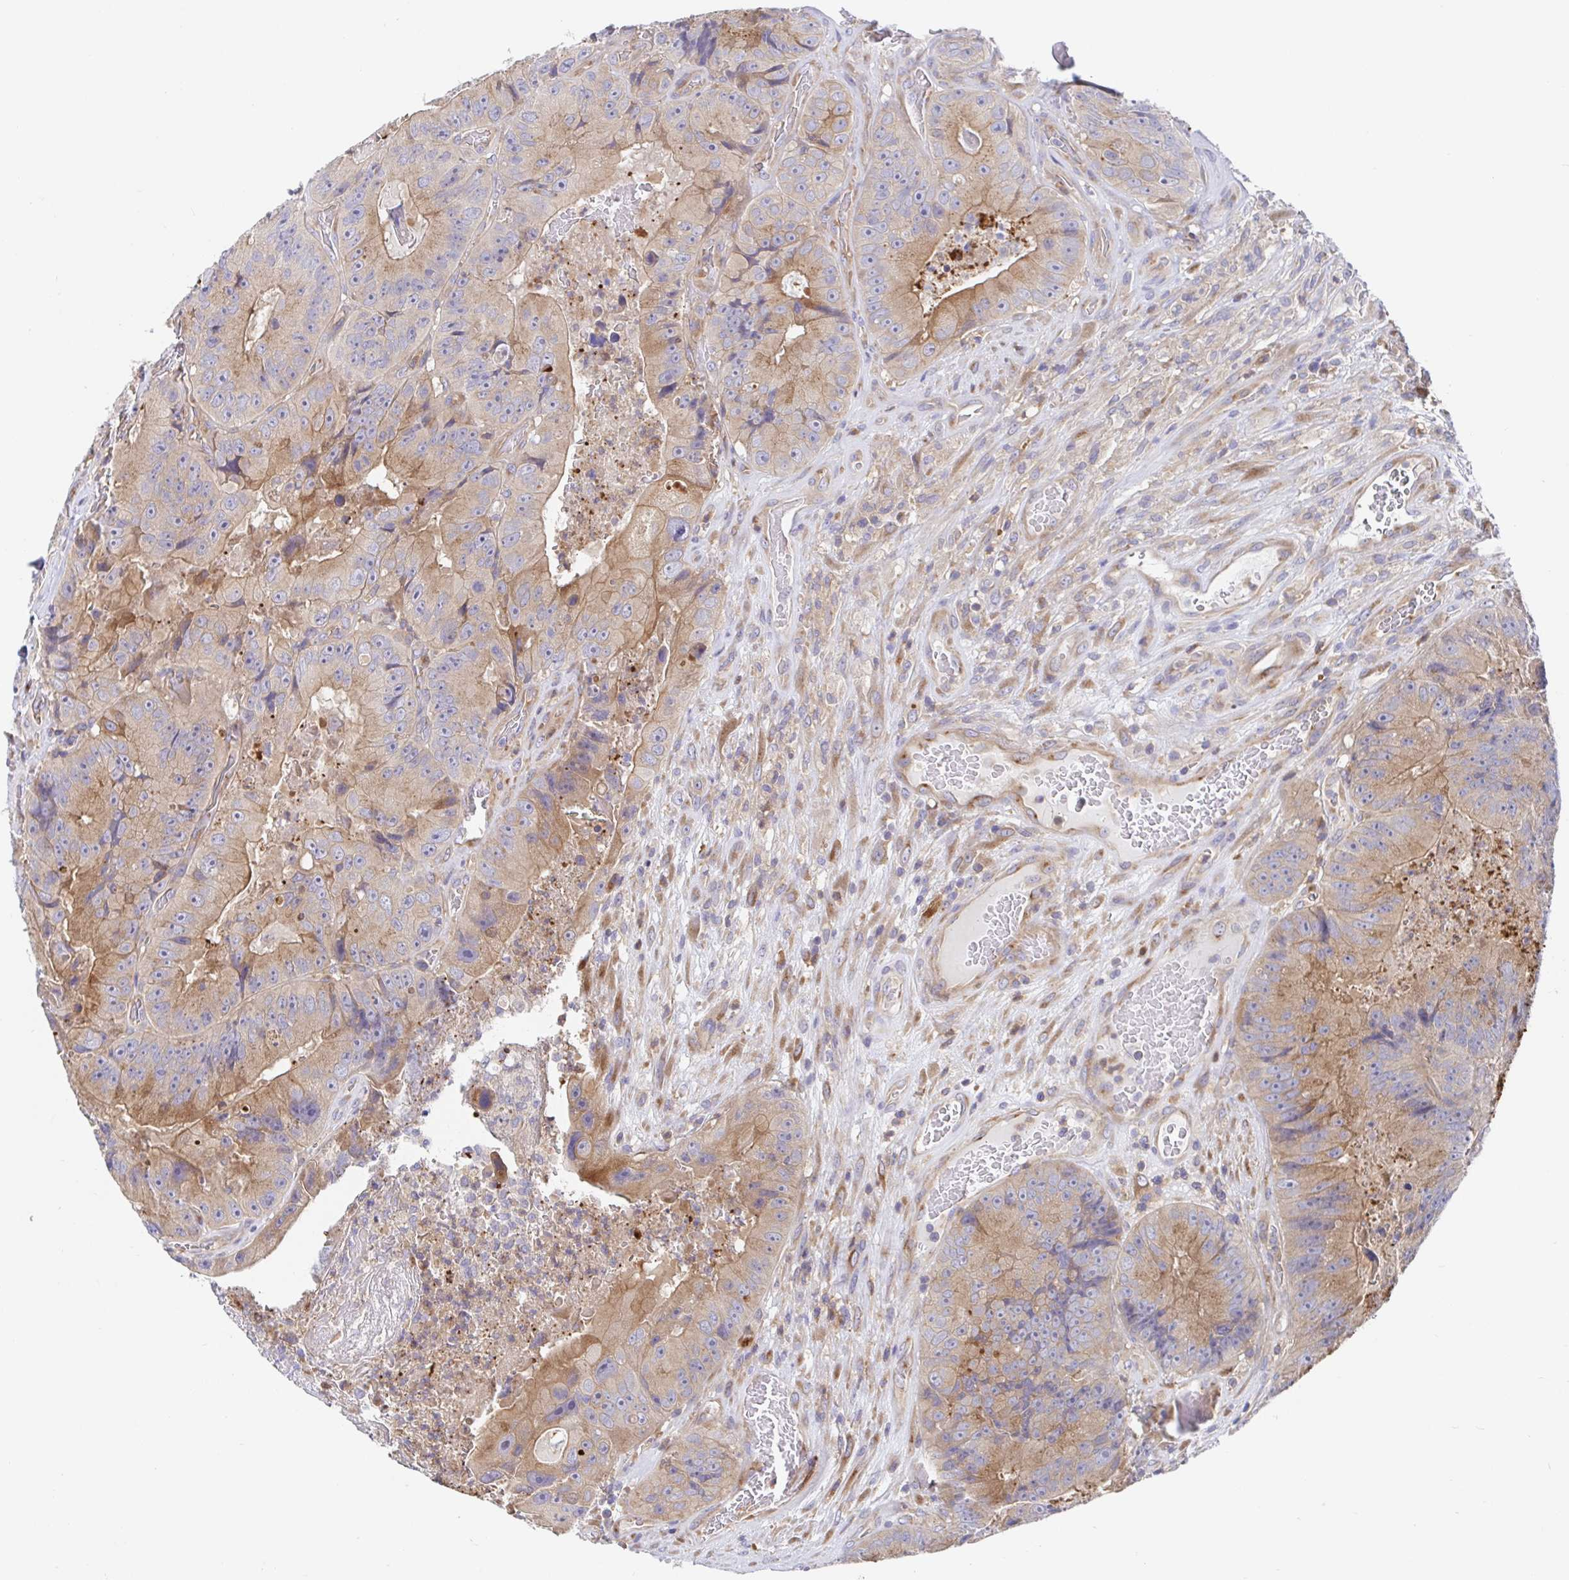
{"staining": {"intensity": "weak", "quantity": "25%-75%", "location": "cytoplasmic/membranous"}, "tissue": "colorectal cancer", "cell_type": "Tumor cells", "image_type": "cancer", "snomed": [{"axis": "morphology", "description": "Adenocarcinoma, NOS"}, {"axis": "topography", "description": "Colon"}], "caption": "Colorectal cancer stained with a brown dye exhibits weak cytoplasmic/membranous positive staining in approximately 25%-75% of tumor cells.", "gene": "GOLGA1", "patient": {"sex": "female", "age": 86}}